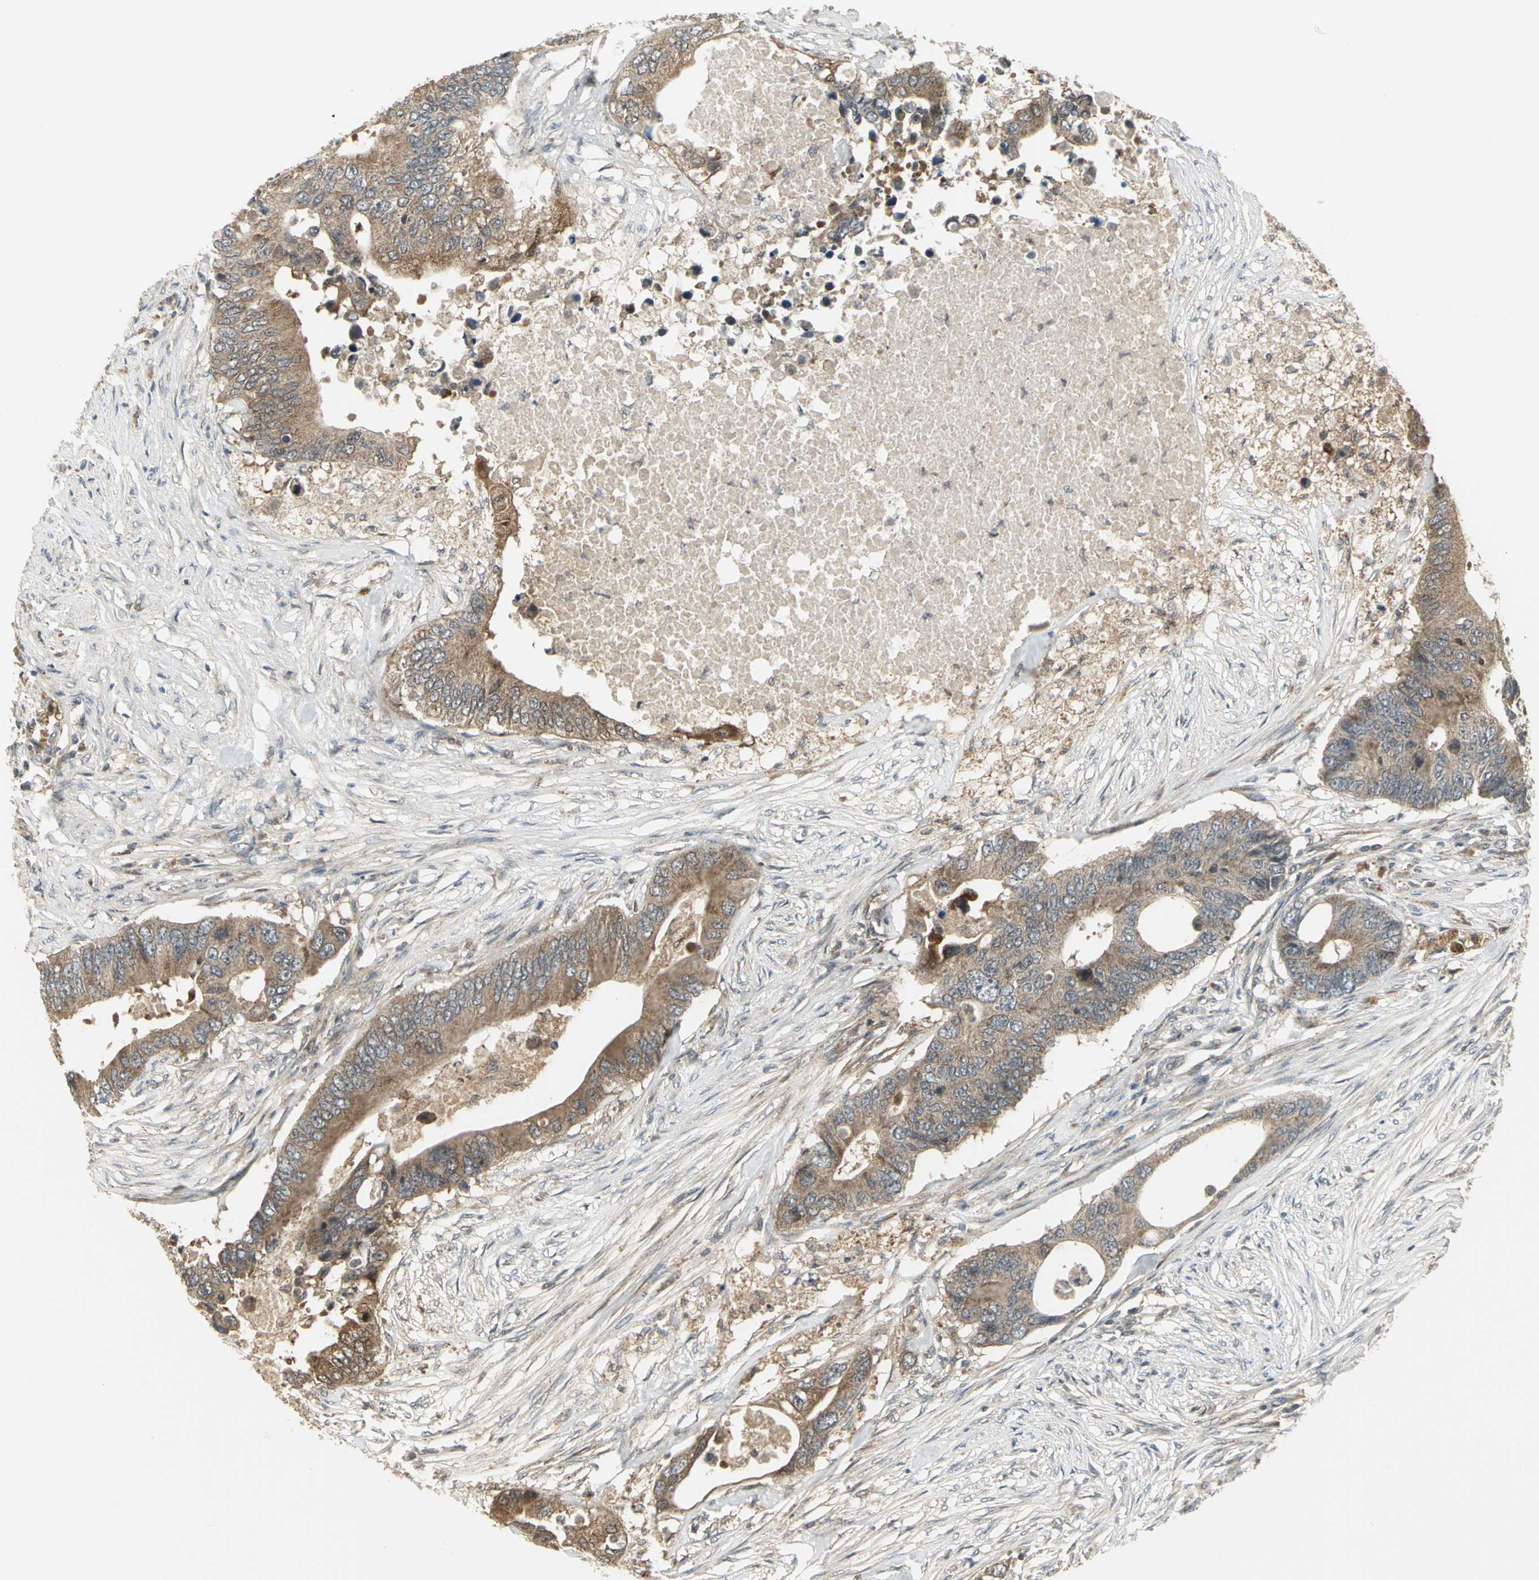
{"staining": {"intensity": "moderate", "quantity": ">75%", "location": "cytoplasmic/membranous"}, "tissue": "colorectal cancer", "cell_type": "Tumor cells", "image_type": "cancer", "snomed": [{"axis": "morphology", "description": "Adenocarcinoma, NOS"}, {"axis": "topography", "description": "Colon"}], "caption": "A brown stain highlights moderate cytoplasmic/membranous expression of a protein in colorectal cancer tumor cells. (Brightfield microscopy of DAB IHC at high magnification).", "gene": "MAPK8IP3", "patient": {"sex": "male", "age": 71}}